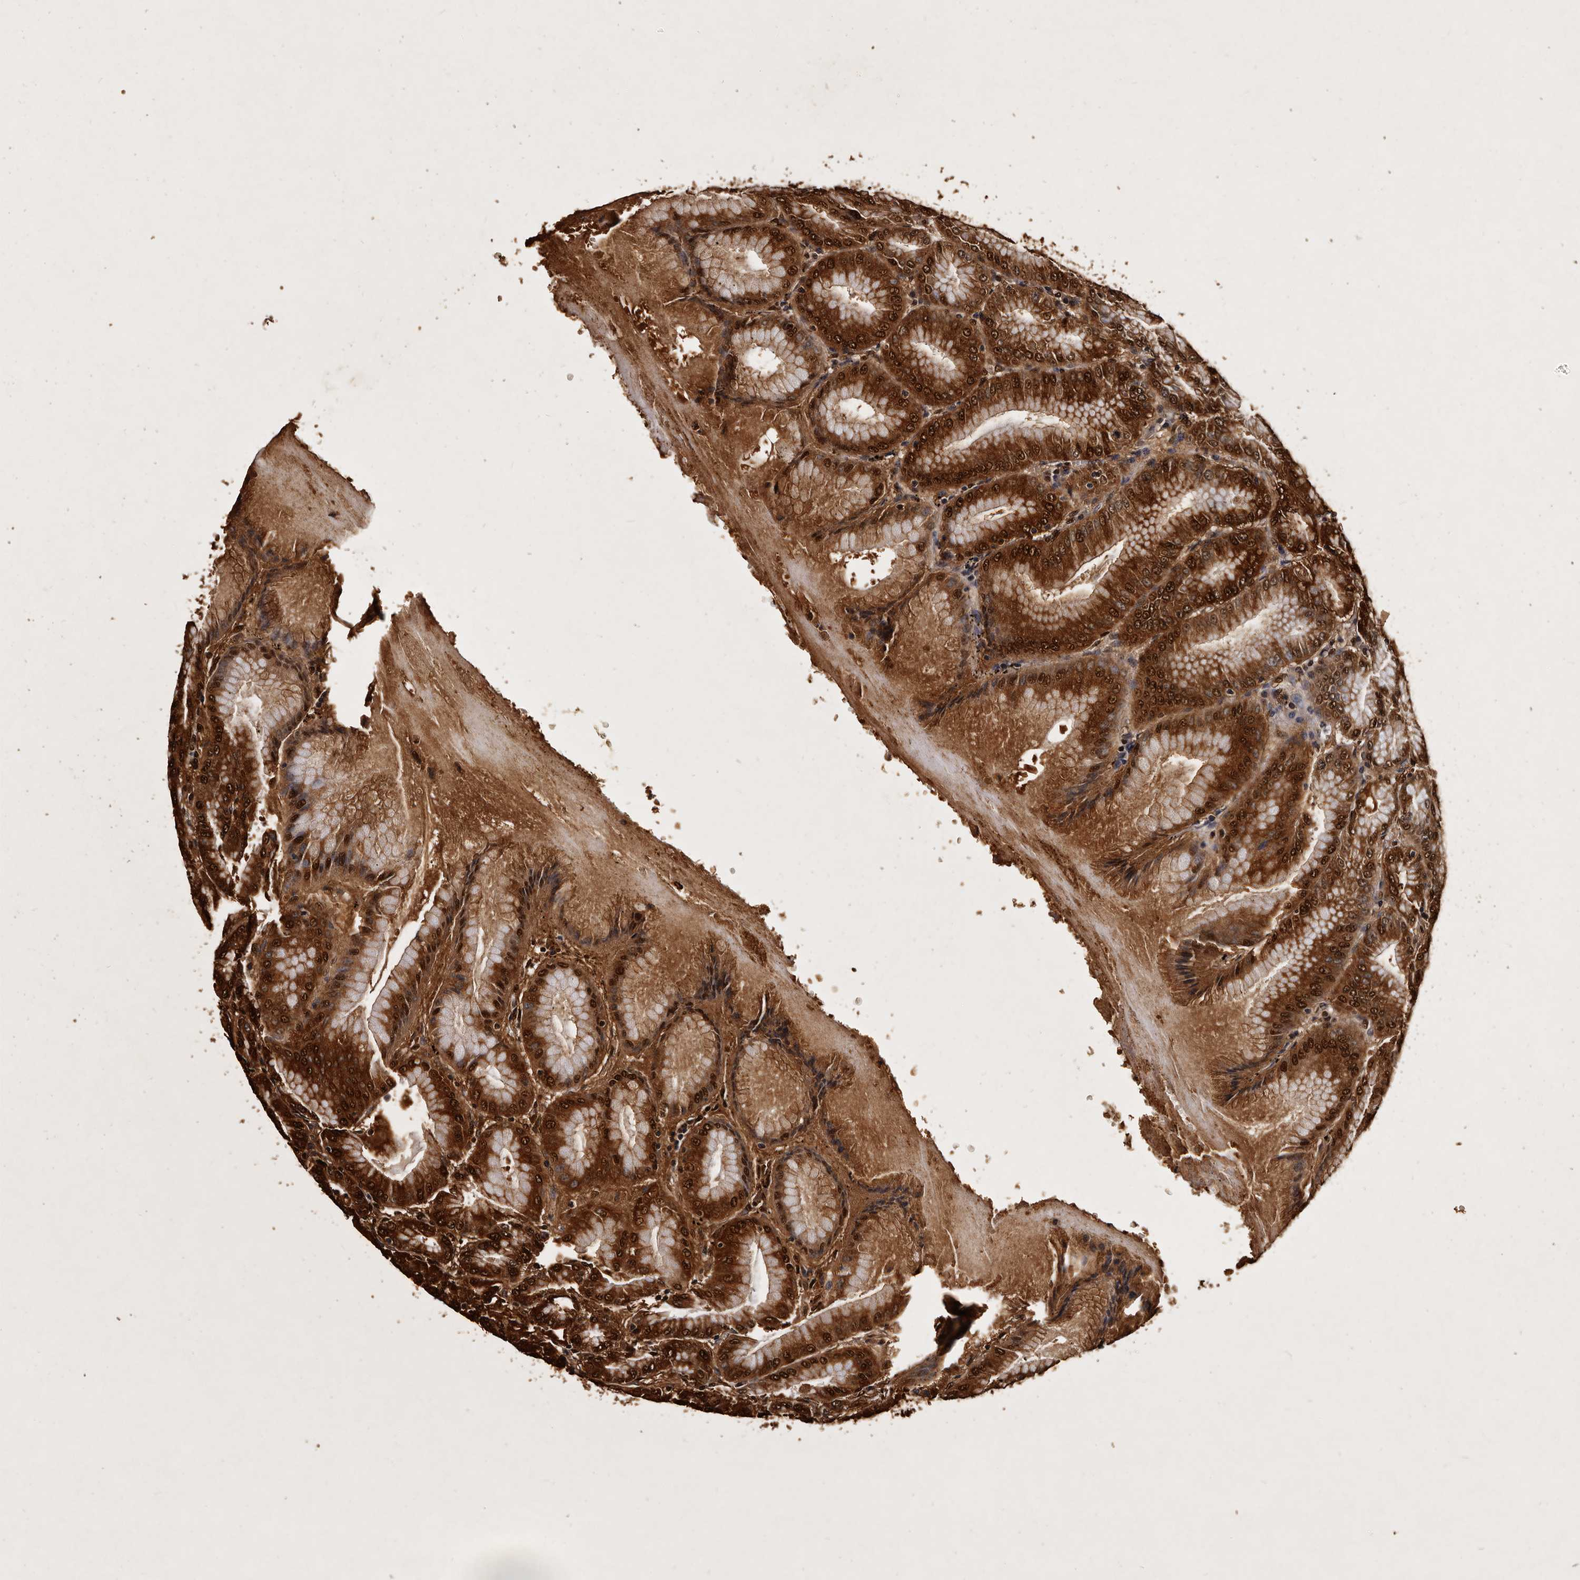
{"staining": {"intensity": "strong", "quantity": ">75%", "location": "cytoplasmic/membranous,nuclear"}, "tissue": "stomach", "cell_type": "Glandular cells", "image_type": "normal", "snomed": [{"axis": "morphology", "description": "Normal tissue, NOS"}, {"axis": "topography", "description": "Stomach, lower"}], "caption": "A micrograph of human stomach stained for a protein exhibits strong cytoplasmic/membranous,nuclear brown staining in glandular cells.", "gene": "PARS2", "patient": {"sex": "male", "age": 71}}